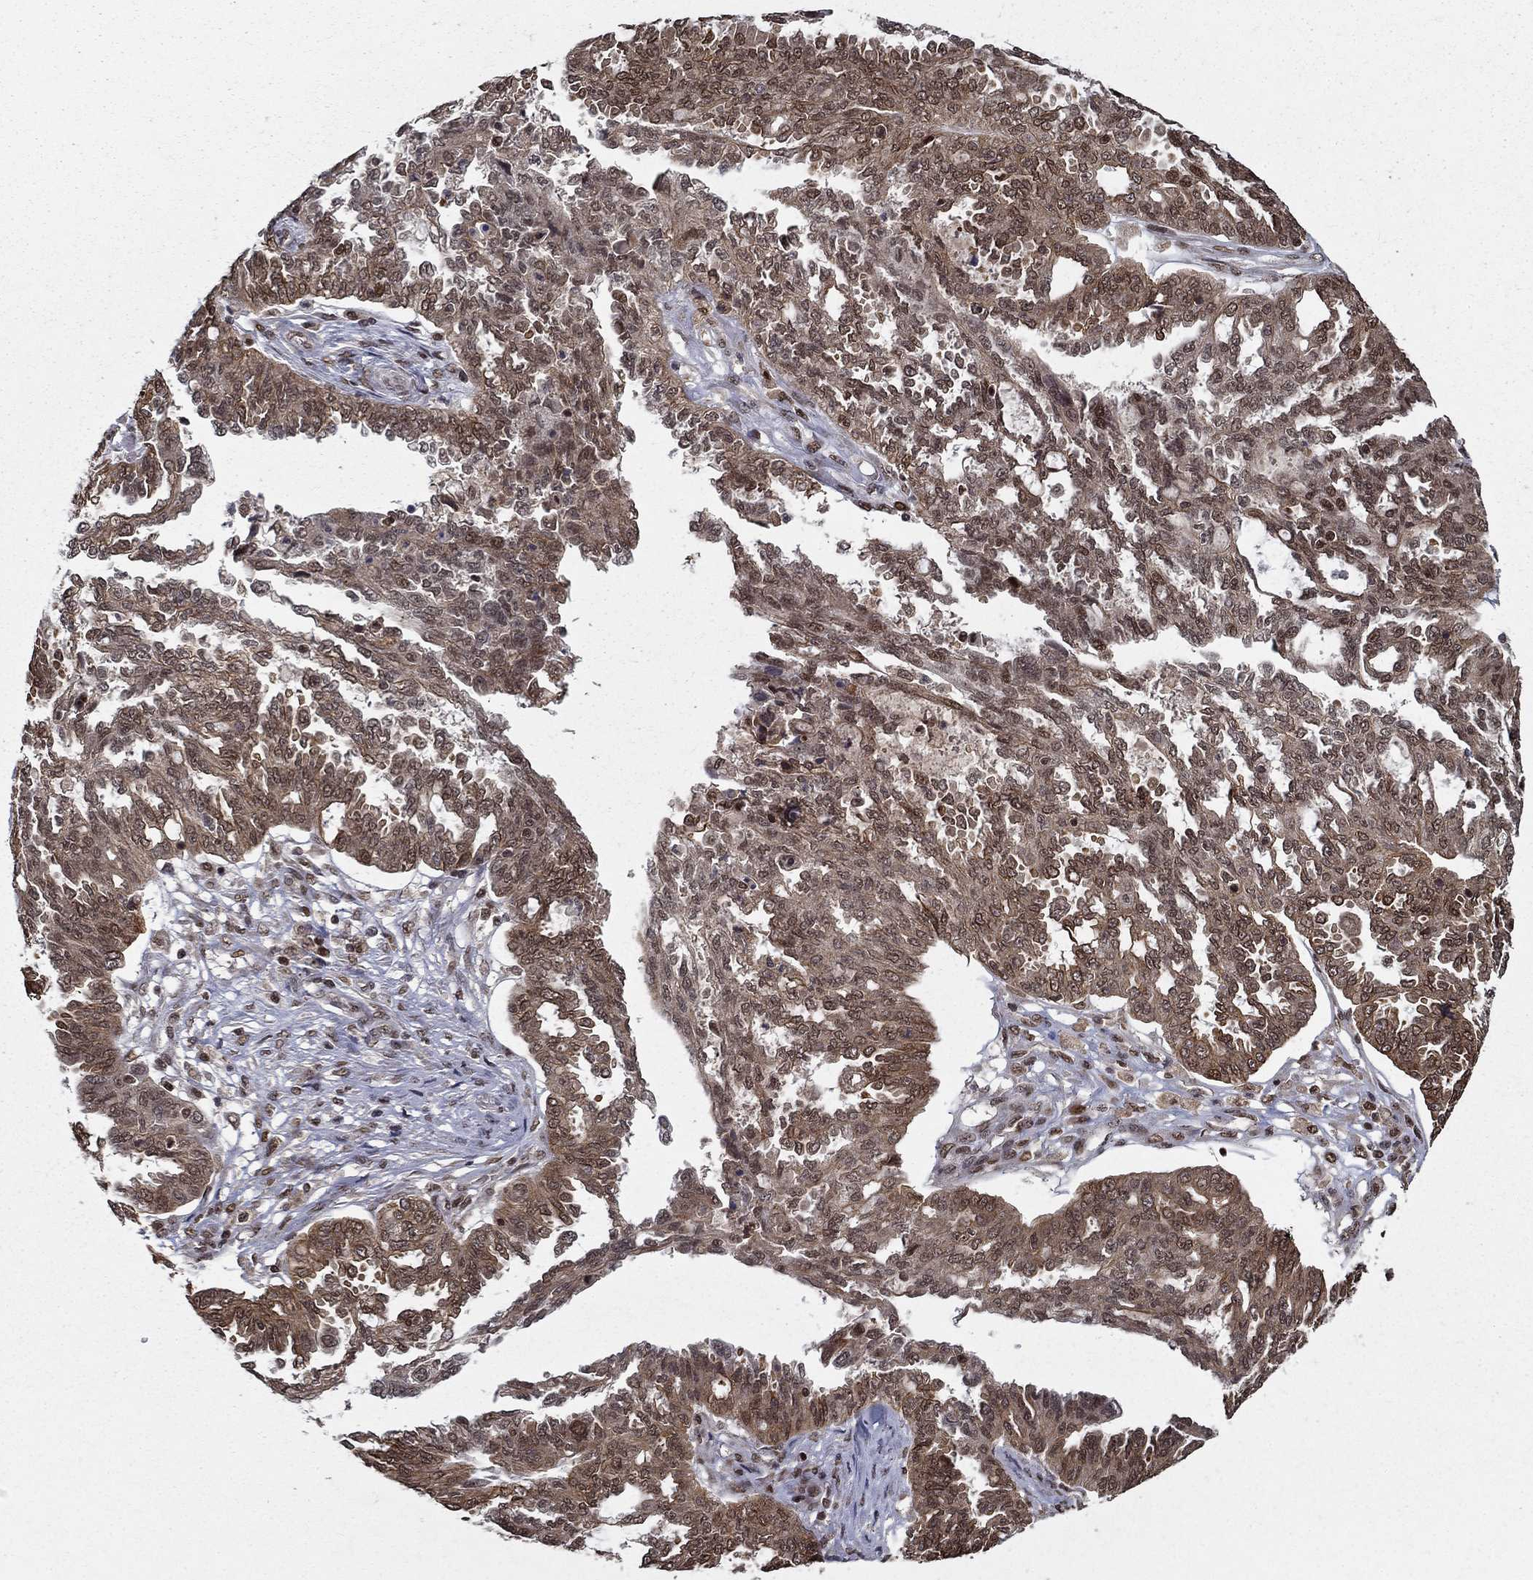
{"staining": {"intensity": "moderate", "quantity": "25%-75%", "location": "cytoplasmic/membranous"}, "tissue": "ovarian cancer", "cell_type": "Tumor cells", "image_type": "cancer", "snomed": [{"axis": "morphology", "description": "Cystadenocarcinoma, serous, NOS"}, {"axis": "topography", "description": "Ovary"}], "caption": "DAB (3,3'-diaminobenzidine) immunohistochemical staining of human ovarian serous cystadenocarcinoma exhibits moderate cytoplasmic/membranous protein staining in approximately 25%-75% of tumor cells.", "gene": "CDCA7L", "patient": {"sex": "female", "age": 67}}